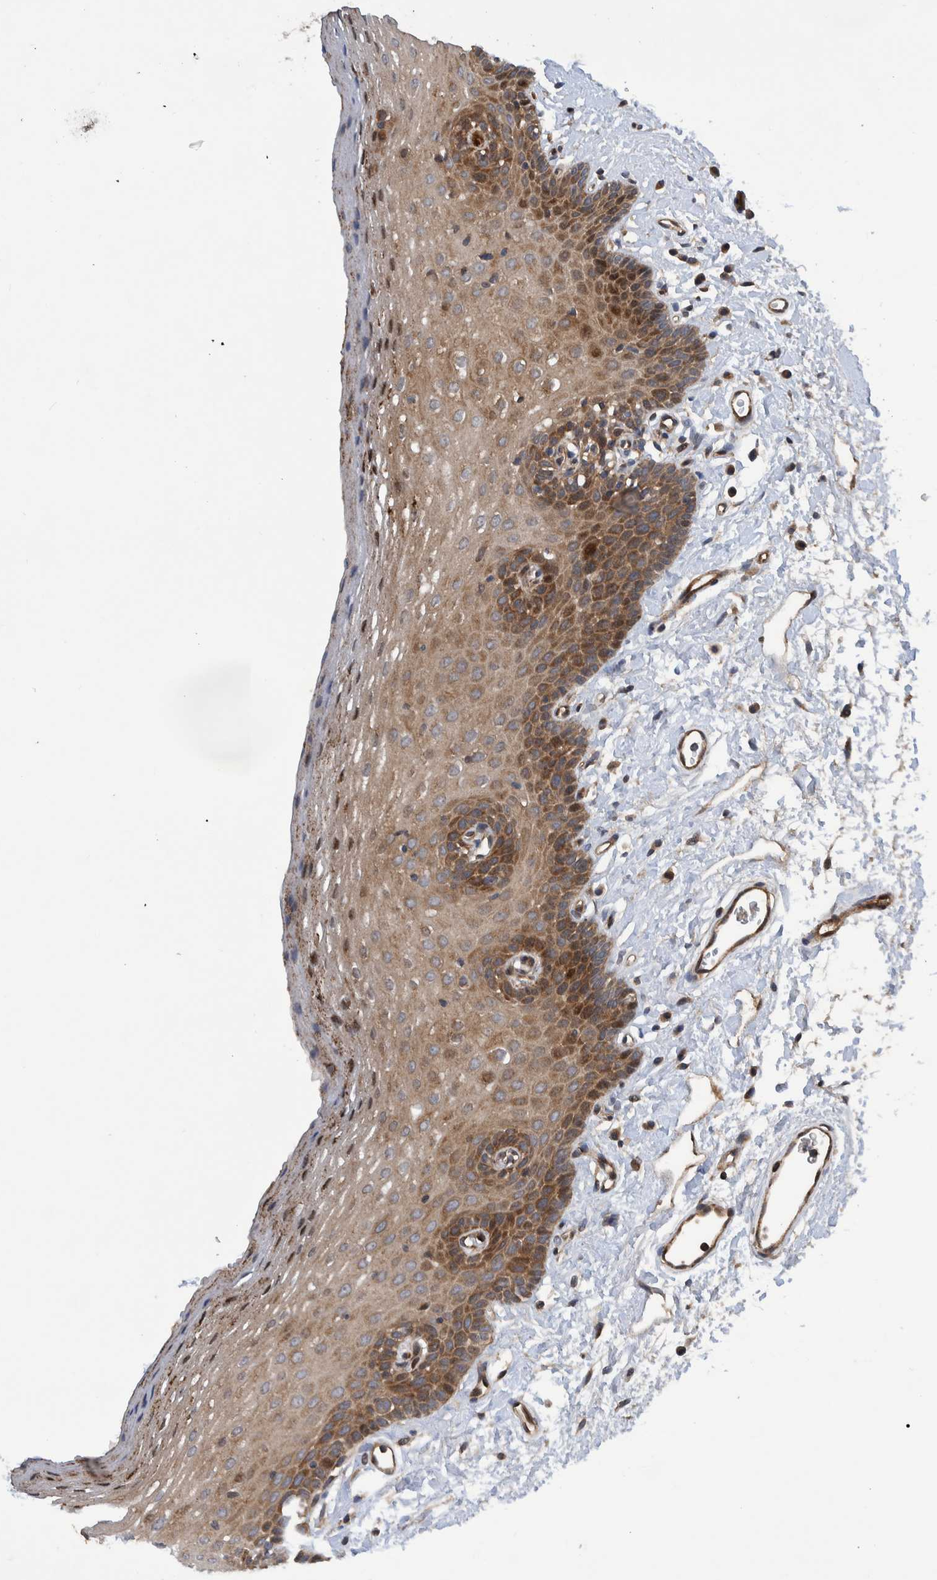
{"staining": {"intensity": "moderate", "quantity": ">75%", "location": "cytoplasmic/membranous,nuclear"}, "tissue": "oral mucosa", "cell_type": "Squamous epithelial cells", "image_type": "normal", "snomed": [{"axis": "morphology", "description": "Normal tissue, NOS"}, {"axis": "topography", "description": "Oral tissue"}], "caption": "Protein analysis of benign oral mucosa displays moderate cytoplasmic/membranous,nuclear expression in about >75% of squamous epithelial cells.", "gene": "GRPEL2", "patient": {"sex": "male", "age": 66}}